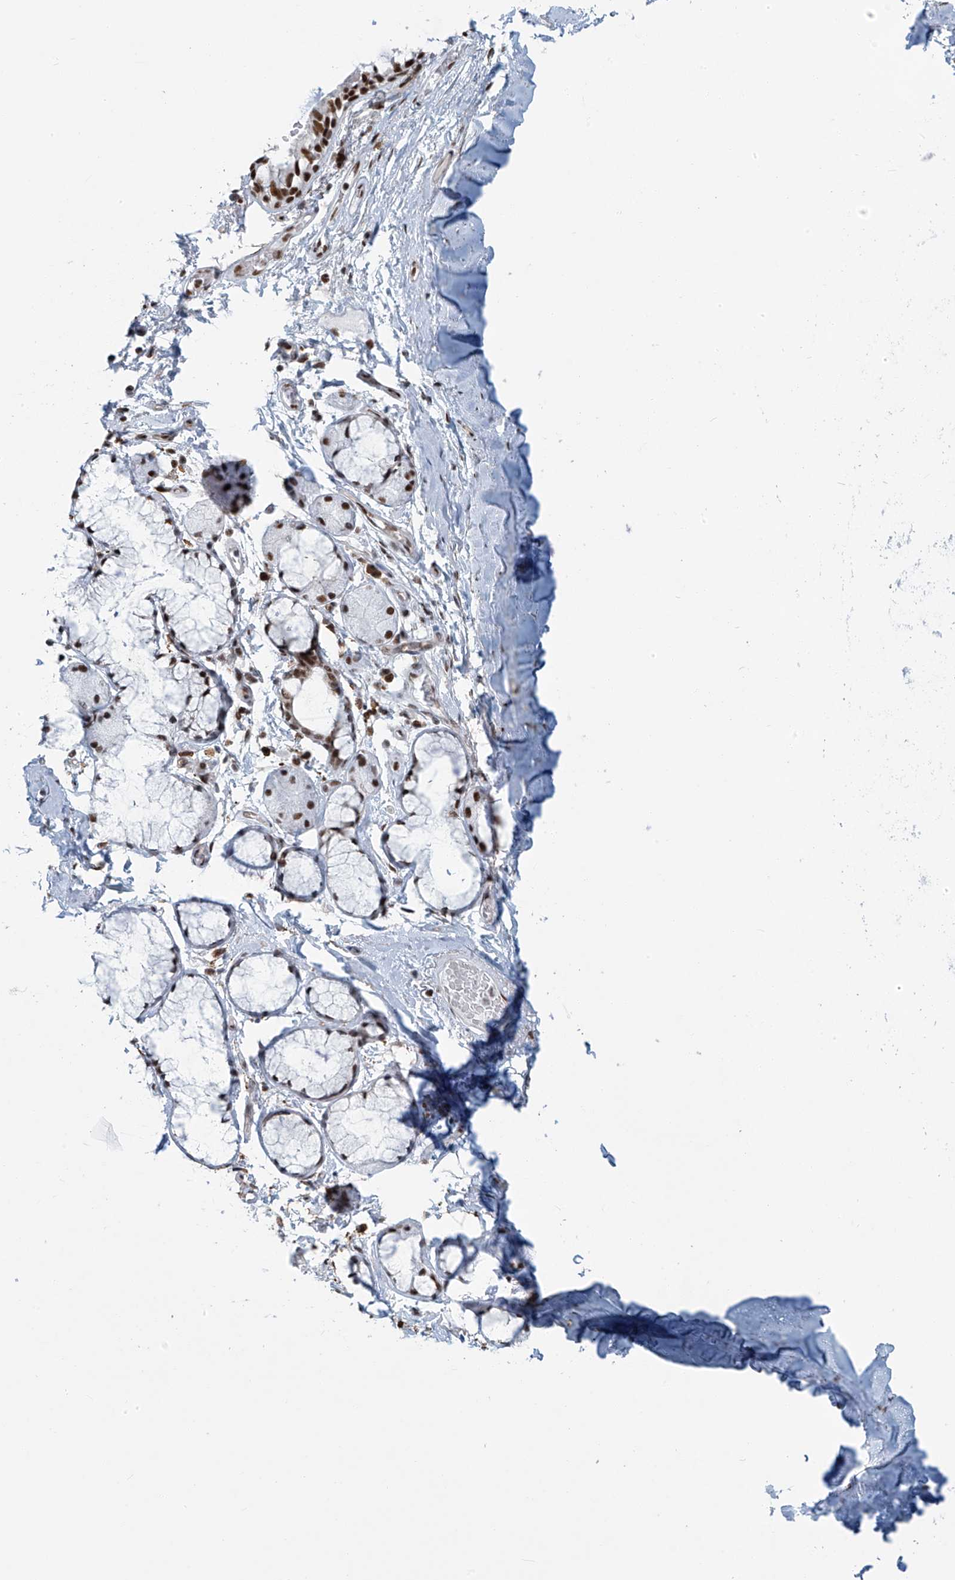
{"staining": {"intensity": "strong", "quantity": ">75%", "location": "nuclear"}, "tissue": "bronchus", "cell_type": "Respiratory epithelial cells", "image_type": "normal", "snomed": [{"axis": "morphology", "description": "Normal tissue, NOS"}, {"axis": "topography", "description": "Cartilage tissue"}, {"axis": "topography", "description": "Bronchus"}], "caption": "Bronchus stained for a protein (brown) exhibits strong nuclear positive expression in approximately >75% of respiratory epithelial cells.", "gene": "ENSG00000257390", "patient": {"sex": "female", "age": 73}}